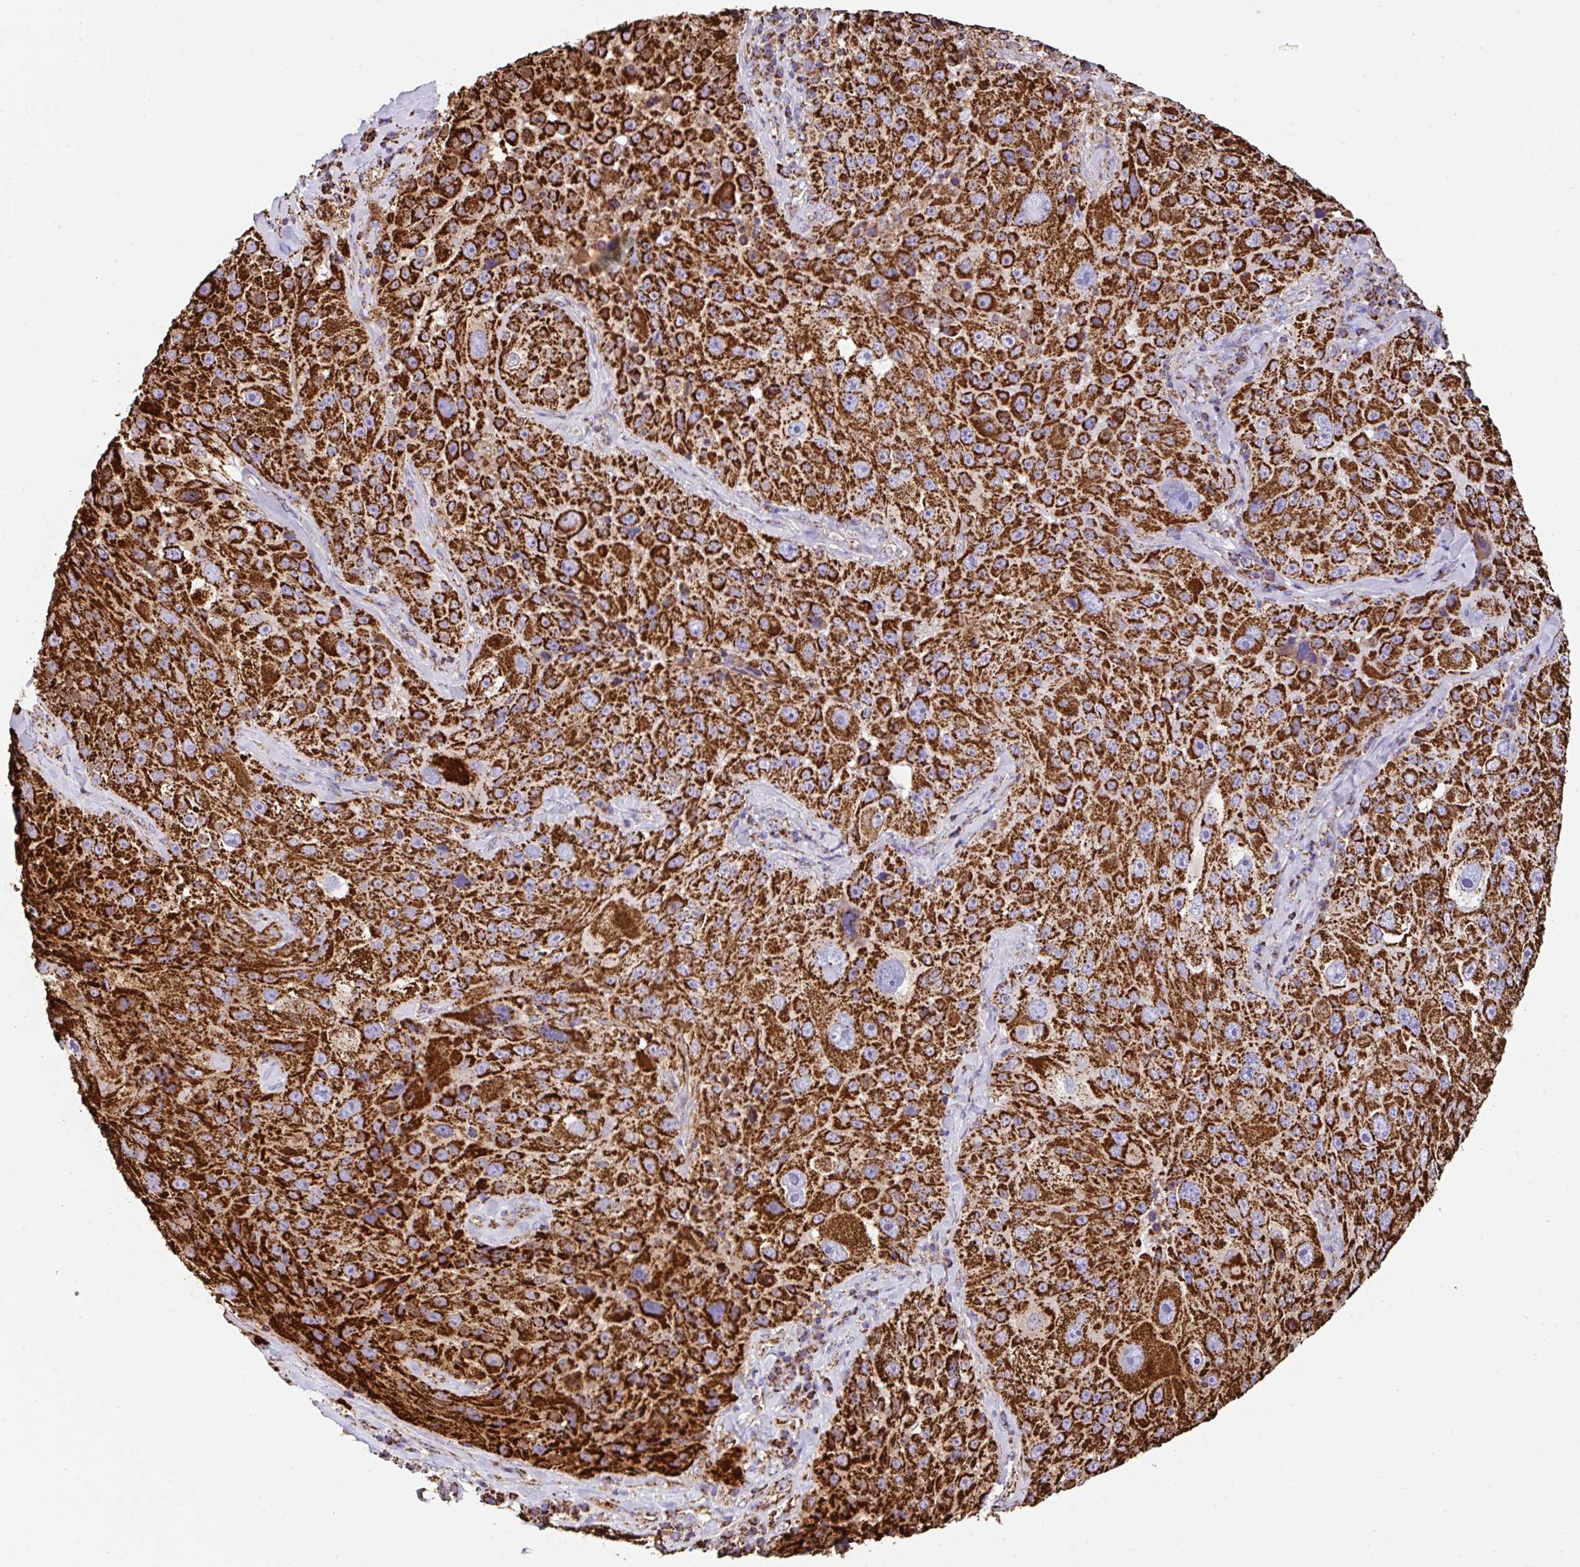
{"staining": {"intensity": "strong", "quantity": ">75%", "location": "cytoplasmic/membranous"}, "tissue": "melanoma", "cell_type": "Tumor cells", "image_type": "cancer", "snomed": [{"axis": "morphology", "description": "Malignant melanoma, Metastatic site"}, {"axis": "topography", "description": "Lymph node"}], "caption": "Protein expression analysis of human melanoma reveals strong cytoplasmic/membranous staining in about >75% of tumor cells. (Stains: DAB in brown, nuclei in blue, Microscopy: brightfield microscopy at high magnification).", "gene": "ANKRD33B", "patient": {"sex": "male", "age": 62}}